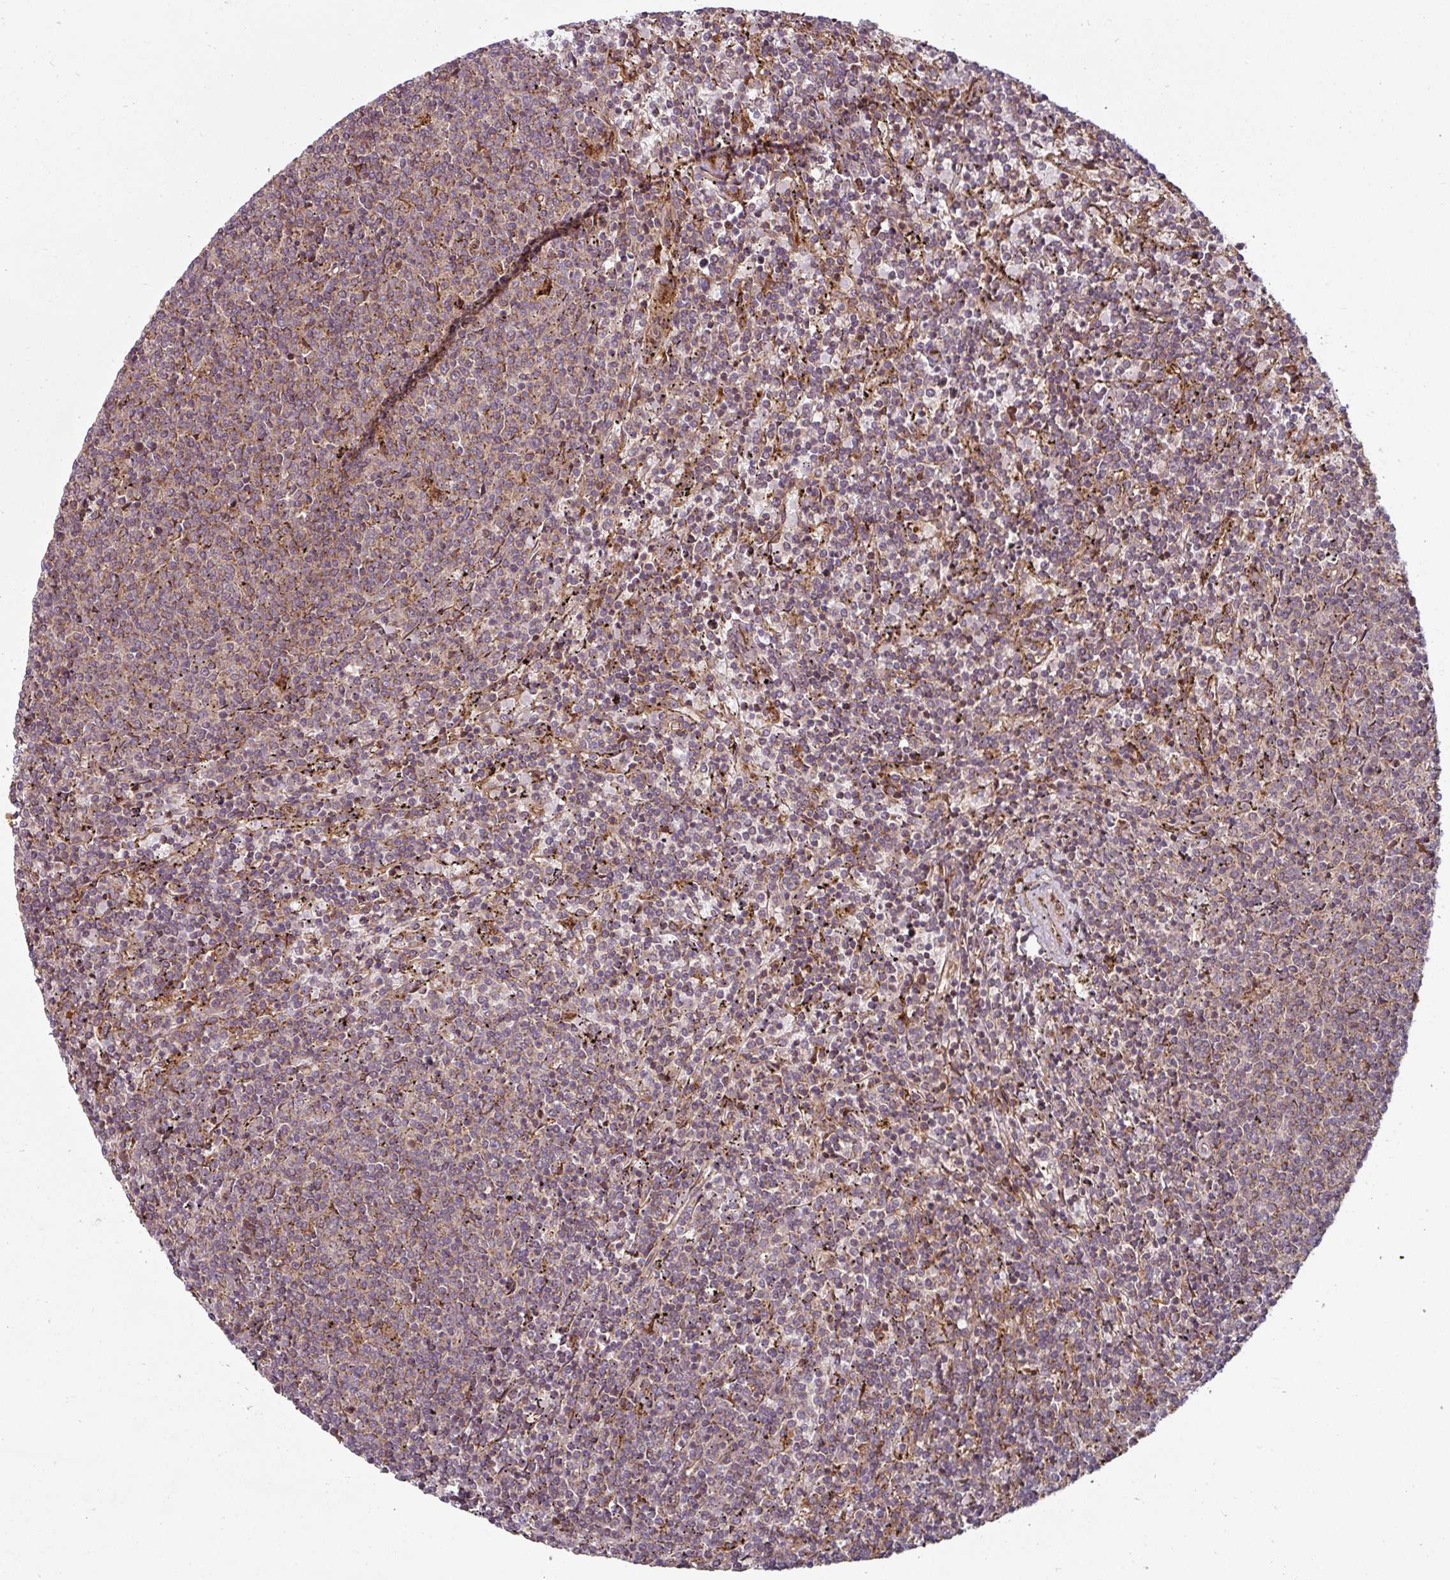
{"staining": {"intensity": "weak", "quantity": "25%-75%", "location": "cytoplasmic/membranous"}, "tissue": "lymphoma", "cell_type": "Tumor cells", "image_type": "cancer", "snomed": [{"axis": "morphology", "description": "Malignant lymphoma, non-Hodgkin's type, Low grade"}, {"axis": "topography", "description": "Spleen"}], "caption": "The image demonstrates staining of low-grade malignant lymphoma, non-Hodgkin's type, revealing weak cytoplasmic/membranous protein expression (brown color) within tumor cells.", "gene": "RAB5A", "patient": {"sex": "female", "age": 50}}